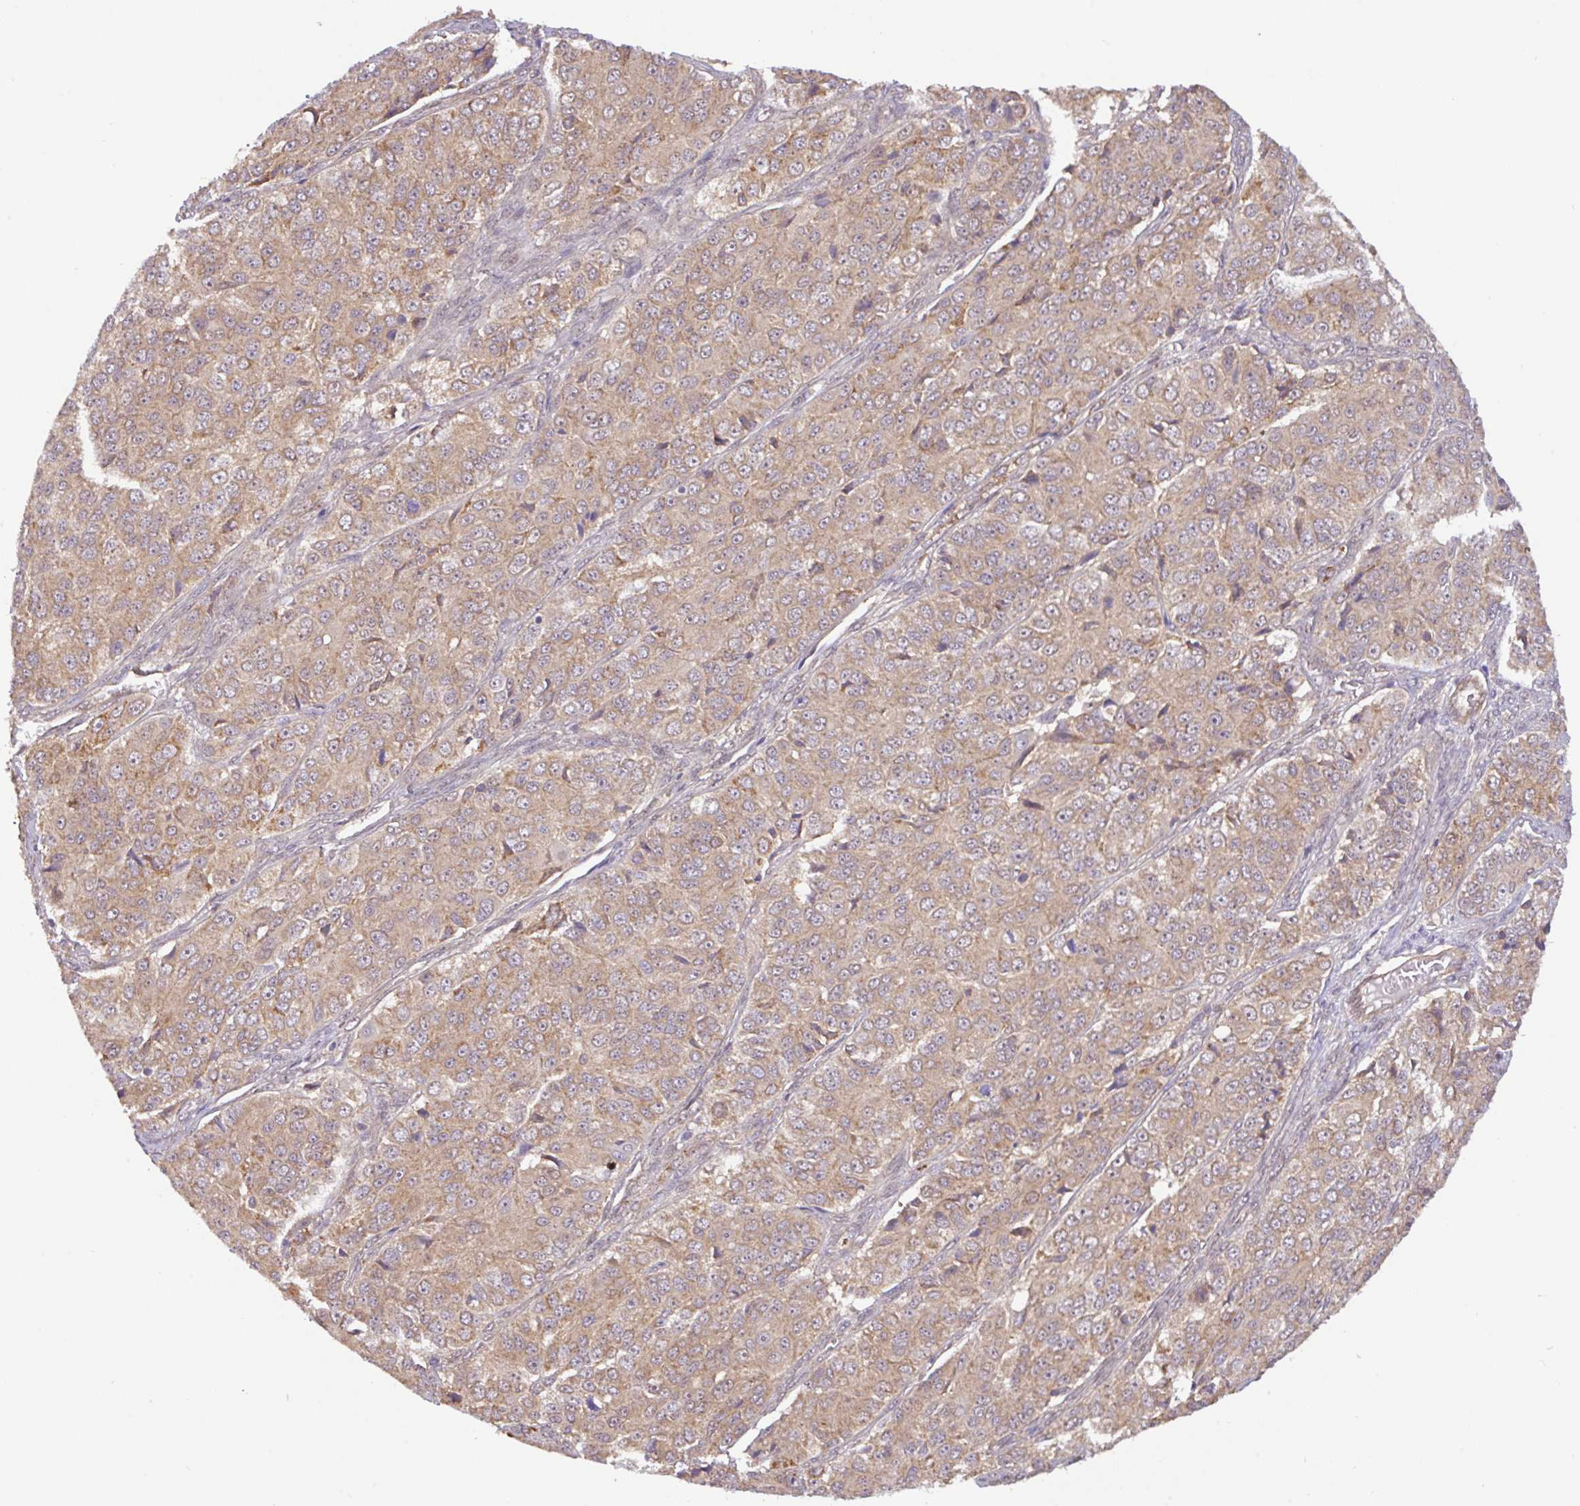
{"staining": {"intensity": "moderate", "quantity": ">75%", "location": "cytoplasmic/membranous"}, "tissue": "ovarian cancer", "cell_type": "Tumor cells", "image_type": "cancer", "snomed": [{"axis": "morphology", "description": "Carcinoma, endometroid"}, {"axis": "topography", "description": "Ovary"}], "caption": "Protein analysis of ovarian cancer (endometroid carcinoma) tissue displays moderate cytoplasmic/membranous positivity in approximately >75% of tumor cells.", "gene": "DLEU7", "patient": {"sex": "female", "age": 51}}